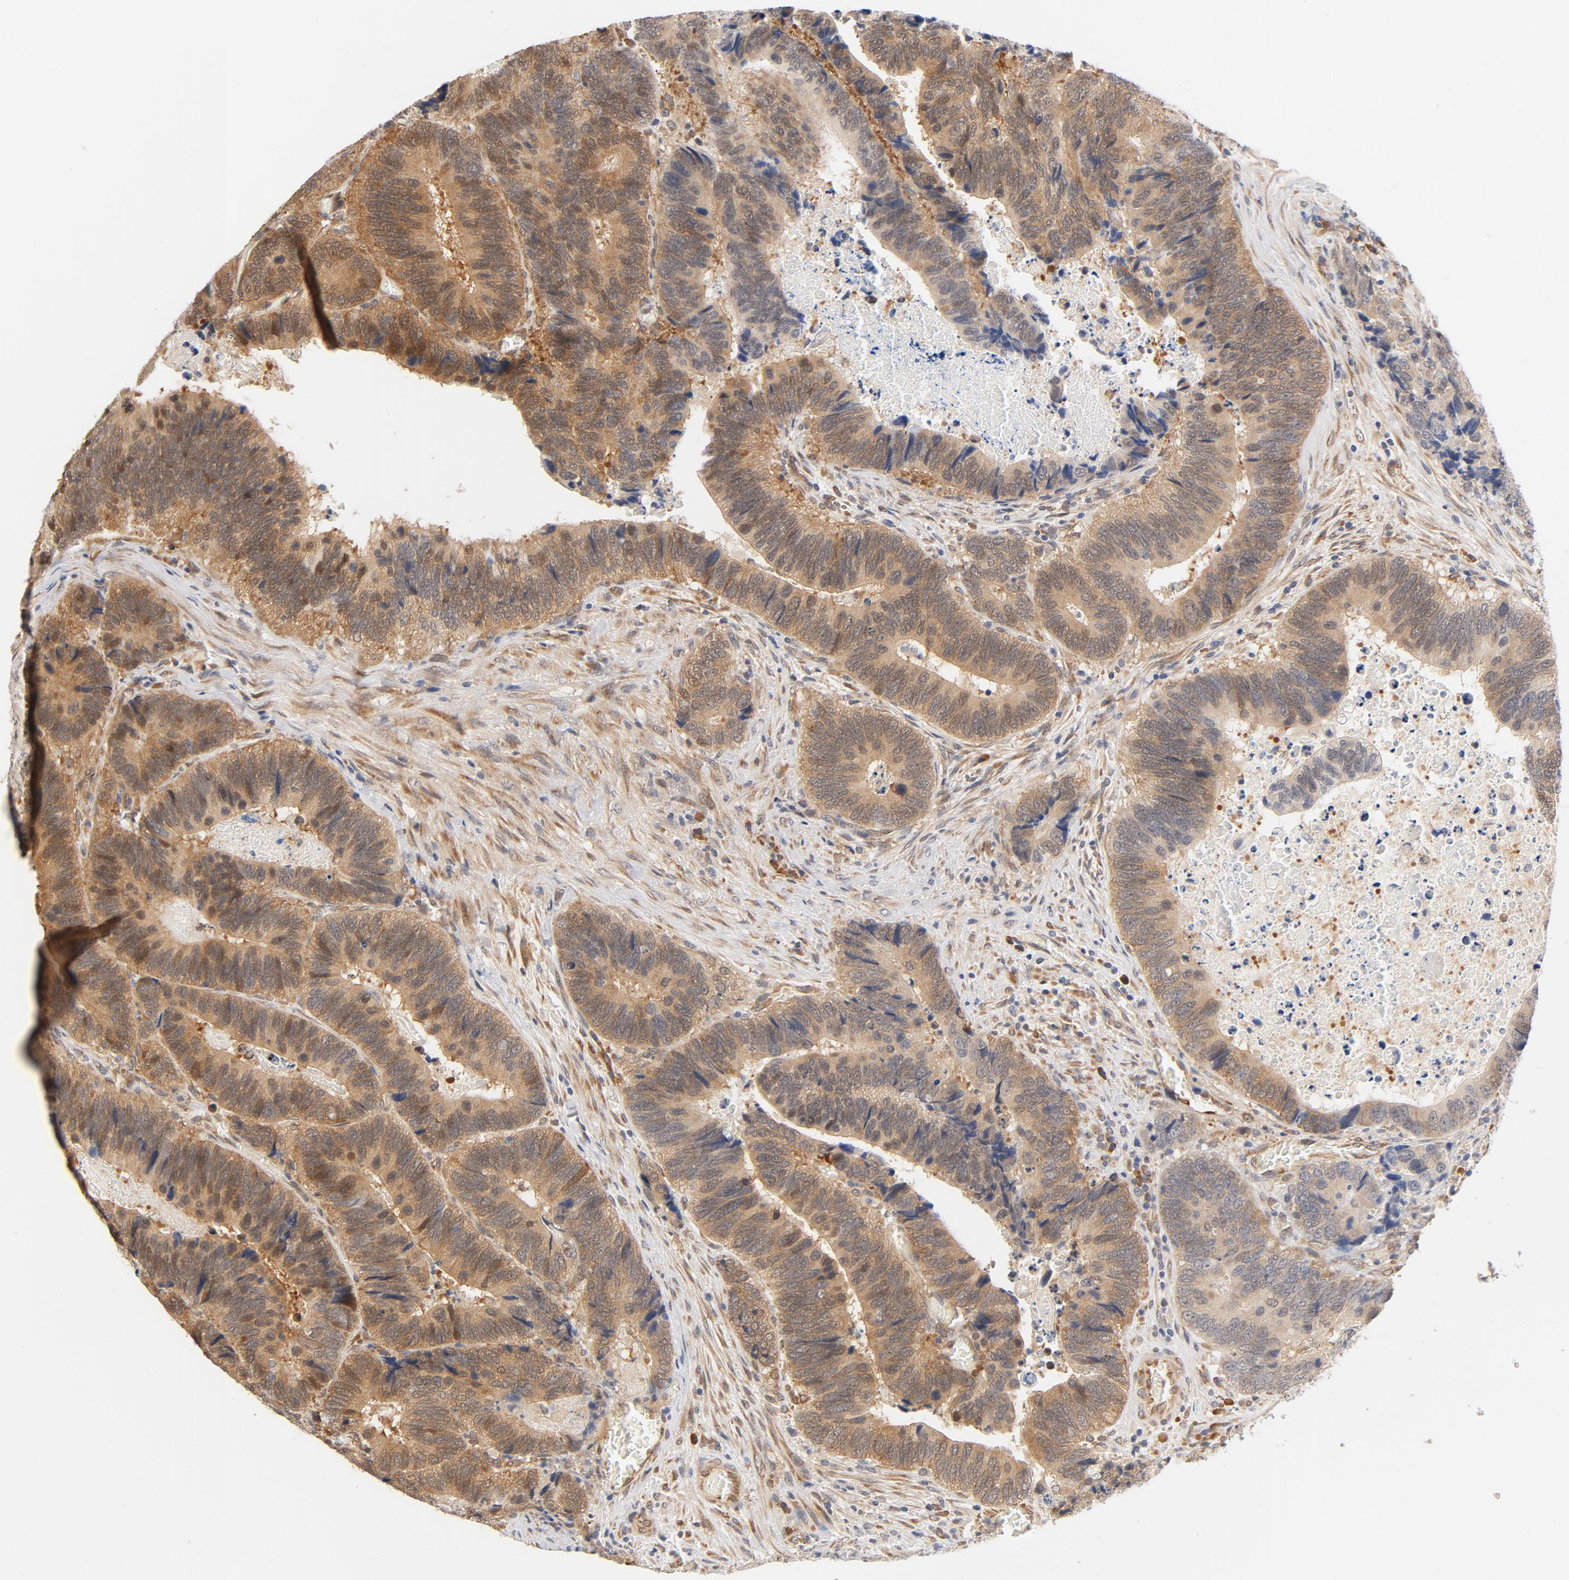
{"staining": {"intensity": "moderate", "quantity": ">75%", "location": "cytoplasmic/membranous"}, "tissue": "colorectal cancer", "cell_type": "Tumor cells", "image_type": "cancer", "snomed": [{"axis": "morphology", "description": "Adenocarcinoma, NOS"}, {"axis": "topography", "description": "Colon"}], "caption": "This is a histology image of immunohistochemistry staining of colorectal cancer (adenocarcinoma), which shows moderate staining in the cytoplasmic/membranous of tumor cells.", "gene": "EIF4E", "patient": {"sex": "male", "age": 72}}